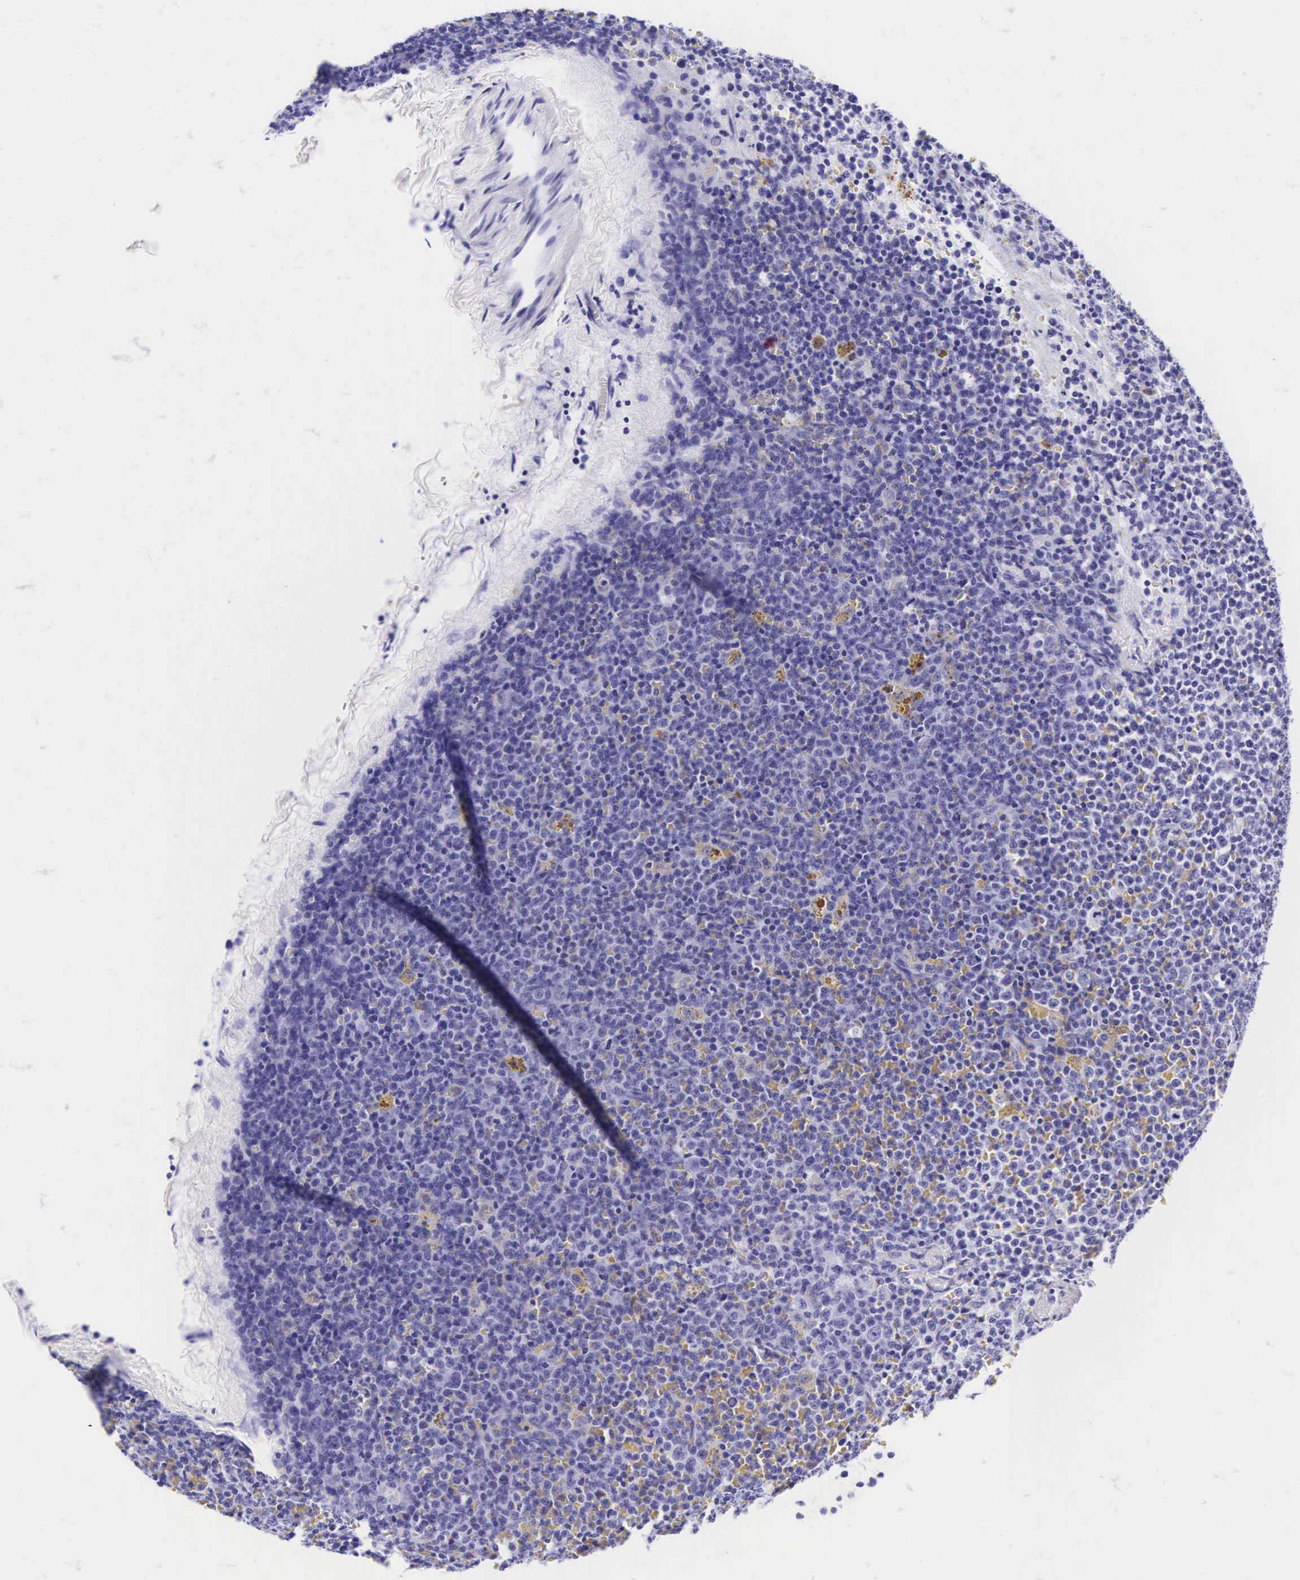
{"staining": {"intensity": "negative", "quantity": "none", "location": "none"}, "tissue": "lymphoma", "cell_type": "Tumor cells", "image_type": "cancer", "snomed": [{"axis": "morphology", "description": "Malignant lymphoma, non-Hodgkin's type, Low grade"}, {"axis": "topography", "description": "Lymph node"}], "caption": "The image shows no significant positivity in tumor cells of low-grade malignant lymphoma, non-Hodgkin's type.", "gene": "CD1A", "patient": {"sex": "male", "age": 50}}